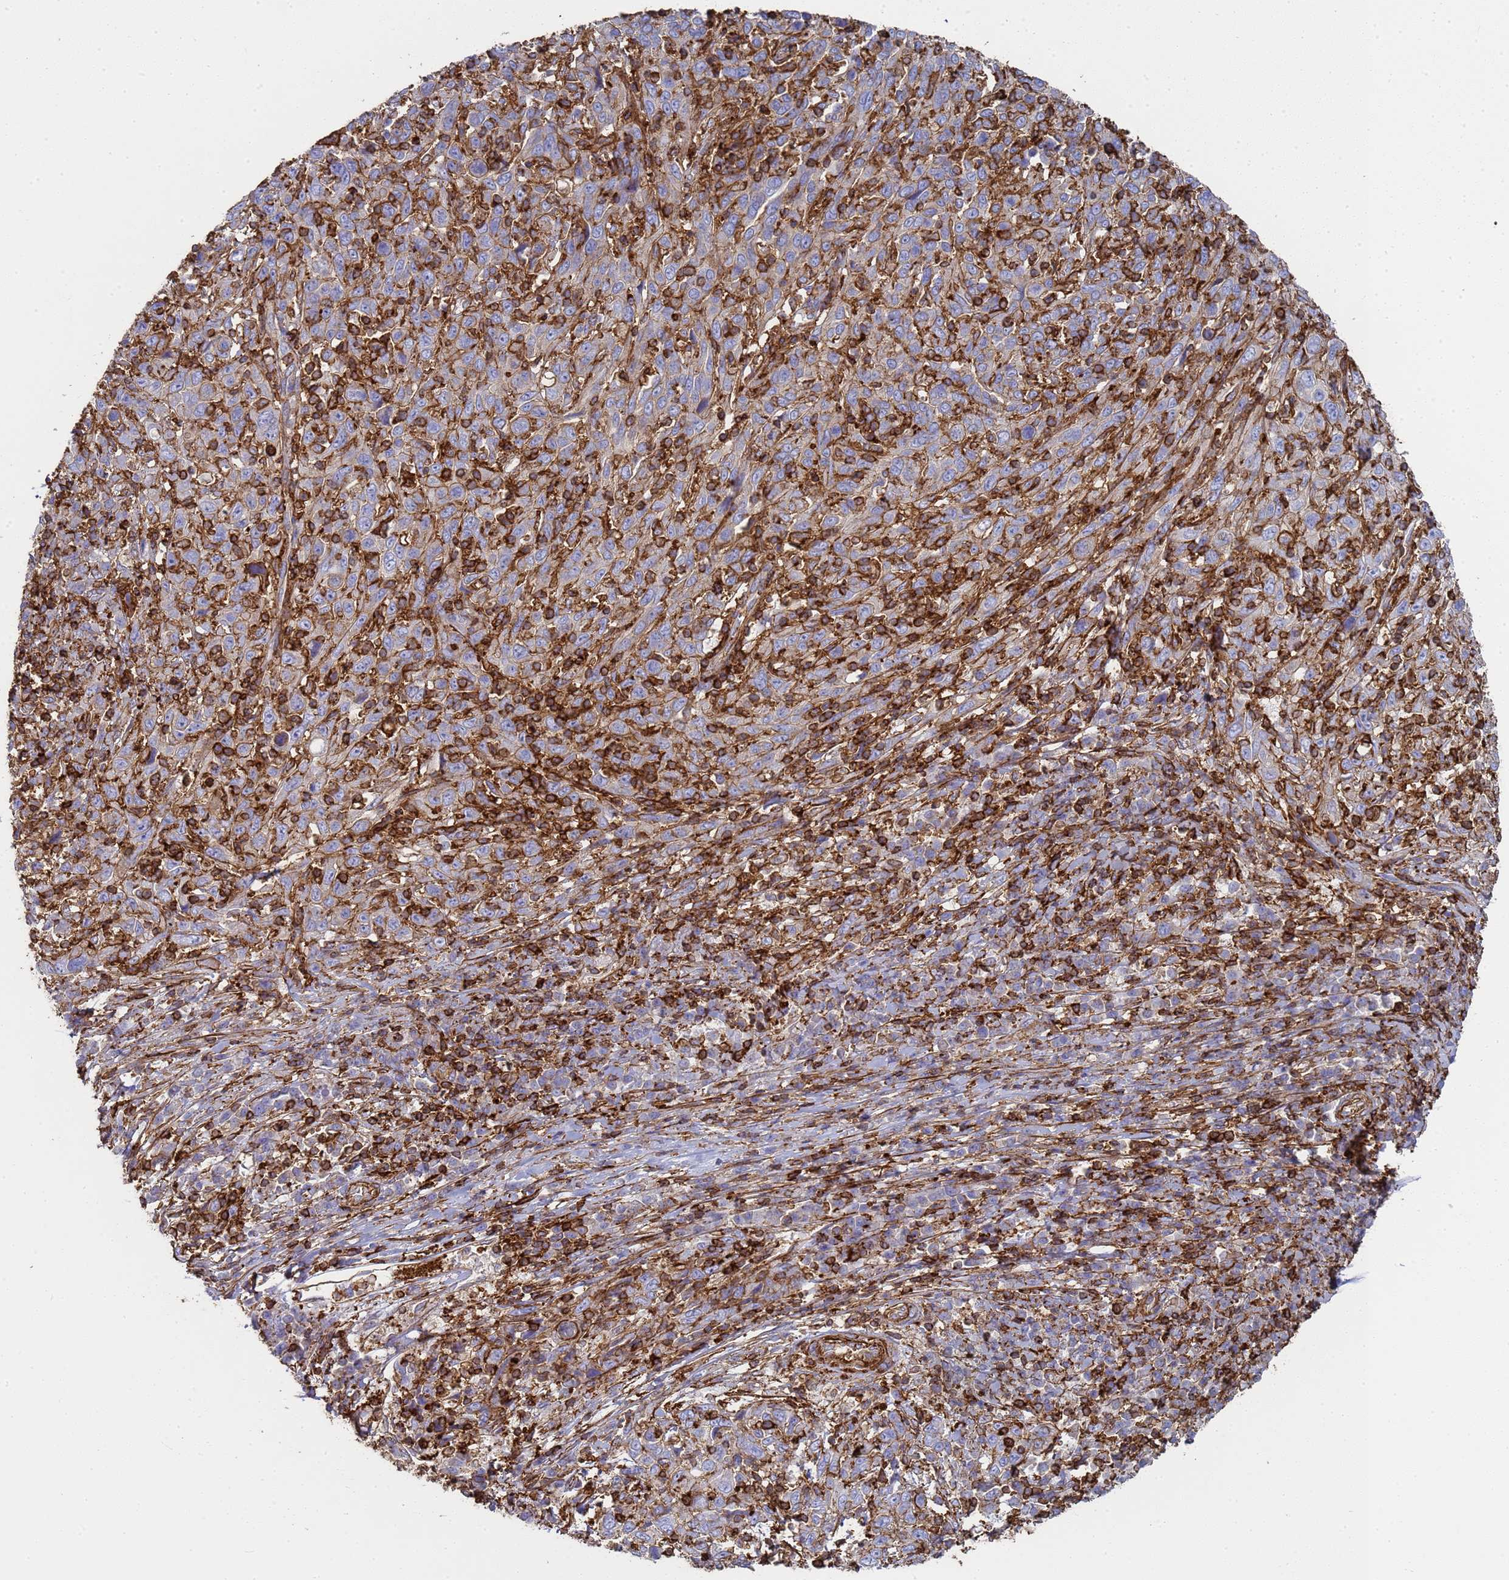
{"staining": {"intensity": "negative", "quantity": "none", "location": "none"}, "tissue": "cervical cancer", "cell_type": "Tumor cells", "image_type": "cancer", "snomed": [{"axis": "morphology", "description": "Squamous cell carcinoma, NOS"}, {"axis": "topography", "description": "Cervix"}], "caption": "Tumor cells are negative for protein expression in human cervical cancer.", "gene": "ACTB", "patient": {"sex": "female", "age": 46}}